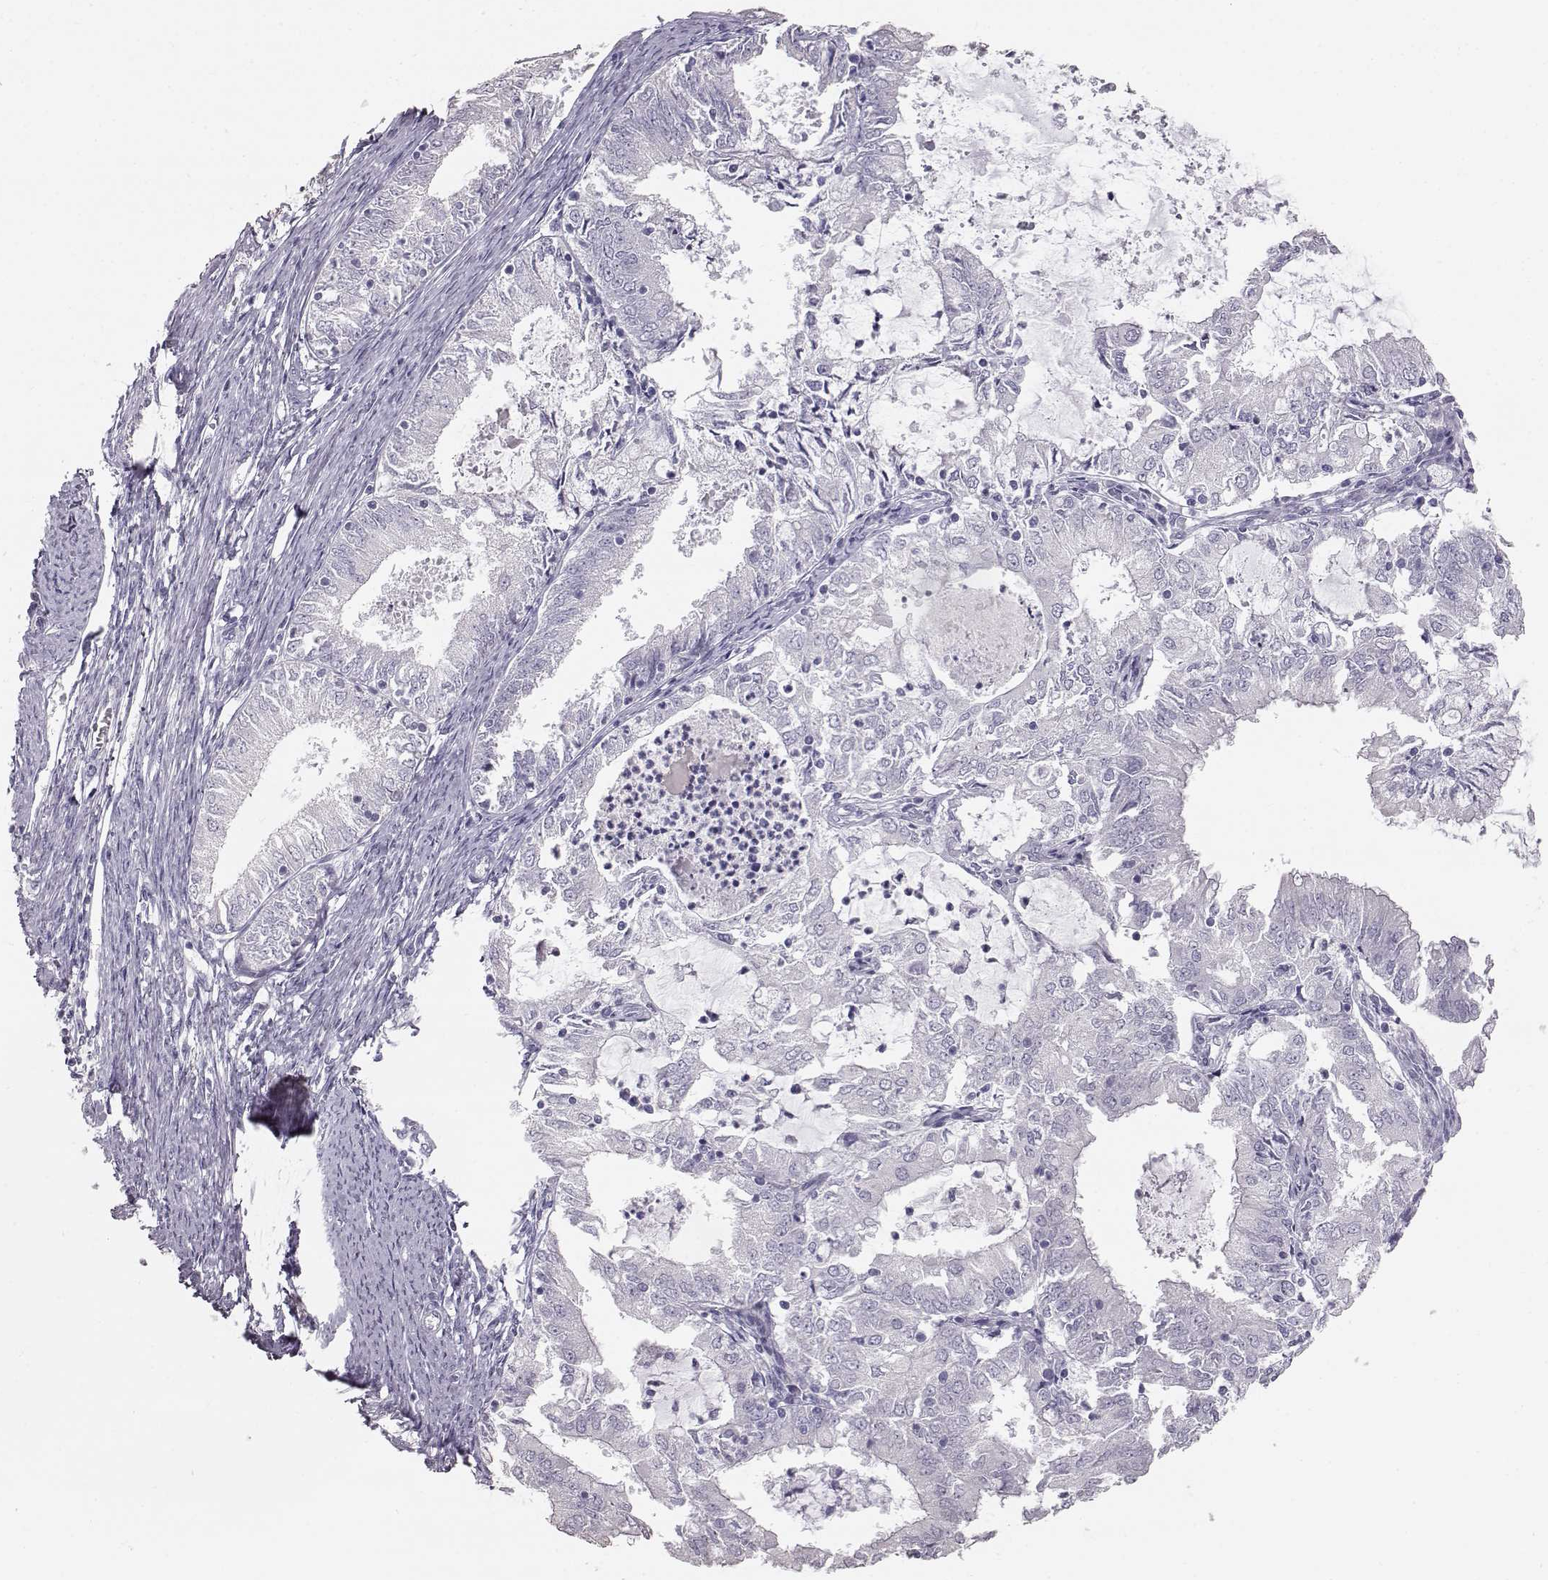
{"staining": {"intensity": "negative", "quantity": "none", "location": "none"}, "tissue": "endometrial cancer", "cell_type": "Tumor cells", "image_type": "cancer", "snomed": [{"axis": "morphology", "description": "Adenocarcinoma, NOS"}, {"axis": "topography", "description": "Endometrium"}], "caption": "DAB immunohistochemical staining of human endometrial cancer shows no significant expression in tumor cells.", "gene": "KRT33A", "patient": {"sex": "female", "age": 57}}